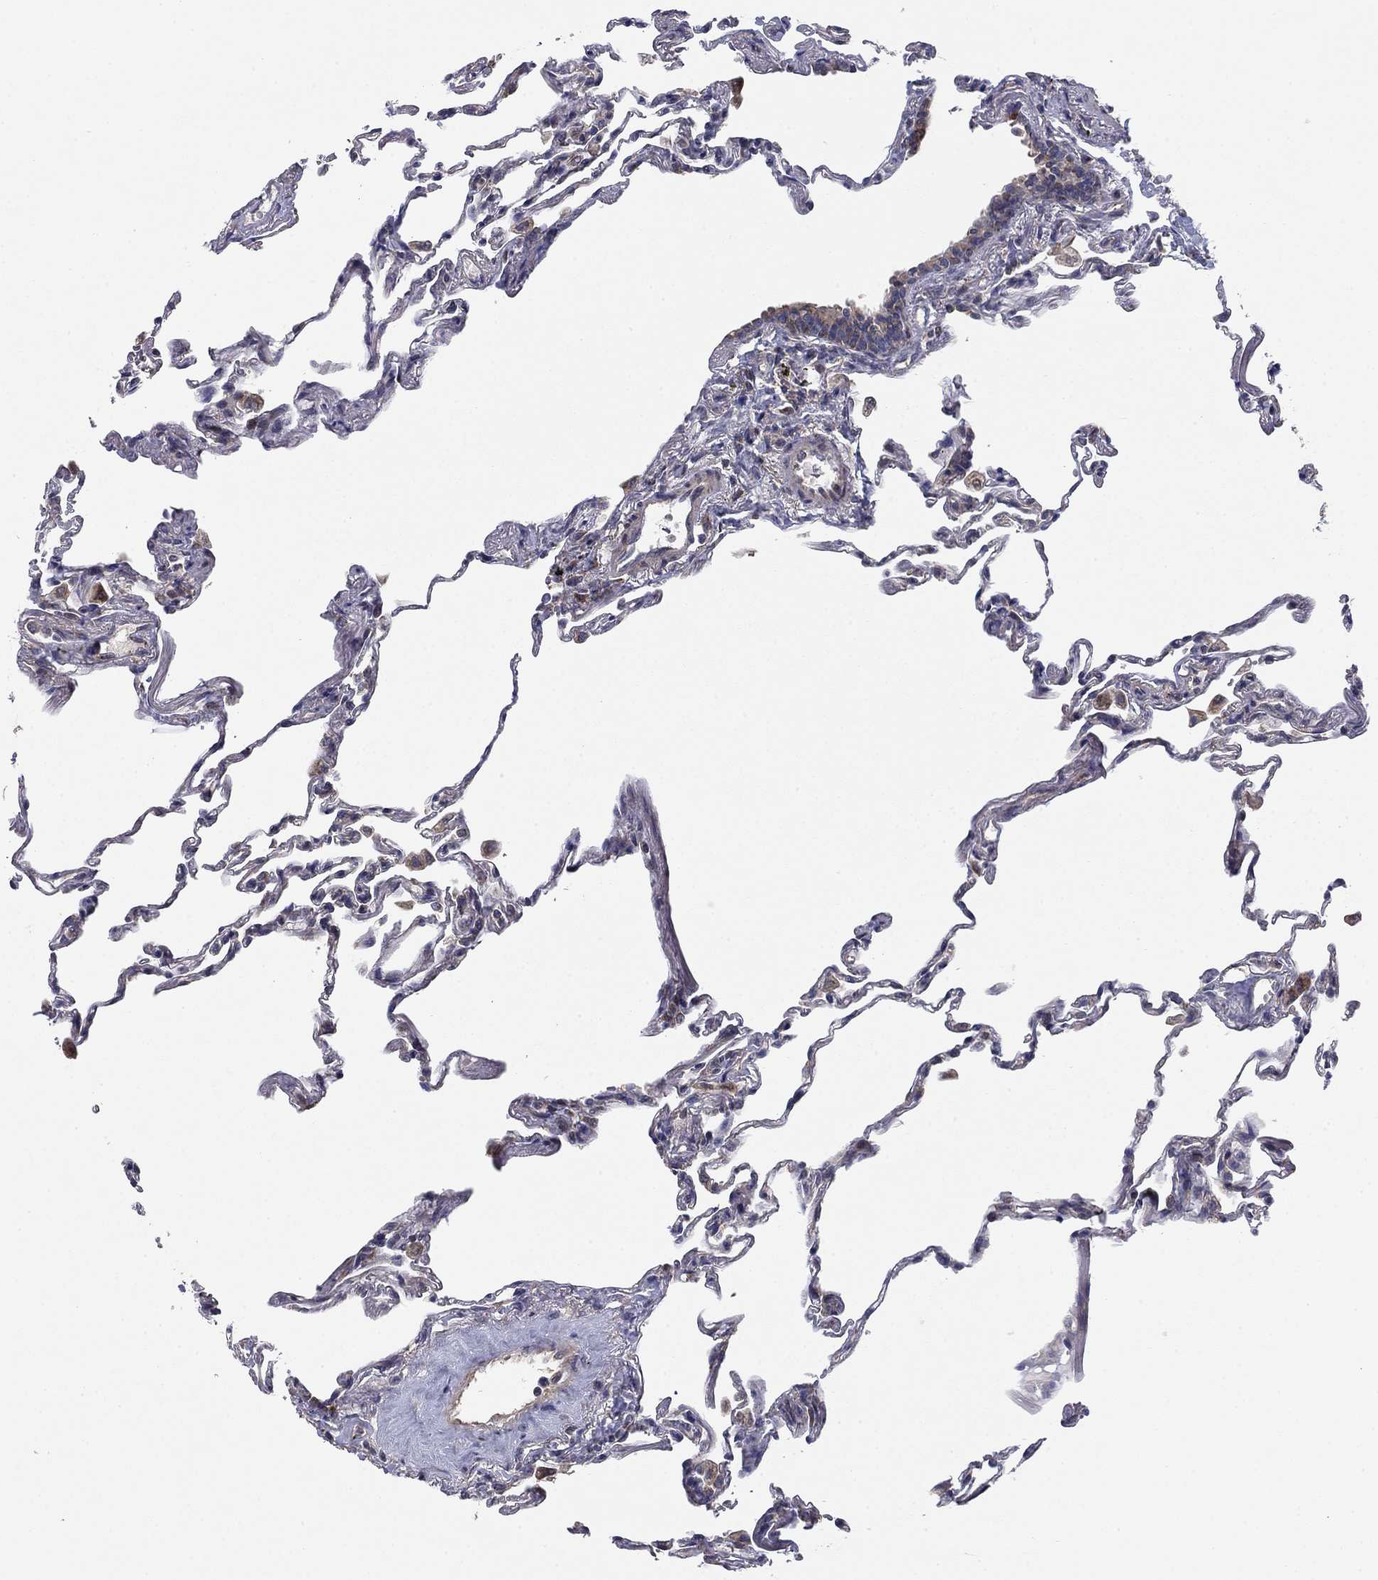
{"staining": {"intensity": "negative", "quantity": "none", "location": "none"}, "tissue": "lung", "cell_type": "Alveolar cells", "image_type": "normal", "snomed": [{"axis": "morphology", "description": "Normal tissue, NOS"}, {"axis": "topography", "description": "Lung"}], "caption": "Normal lung was stained to show a protein in brown. There is no significant staining in alveolar cells.", "gene": "MMAA", "patient": {"sex": "female", "age": 57}}